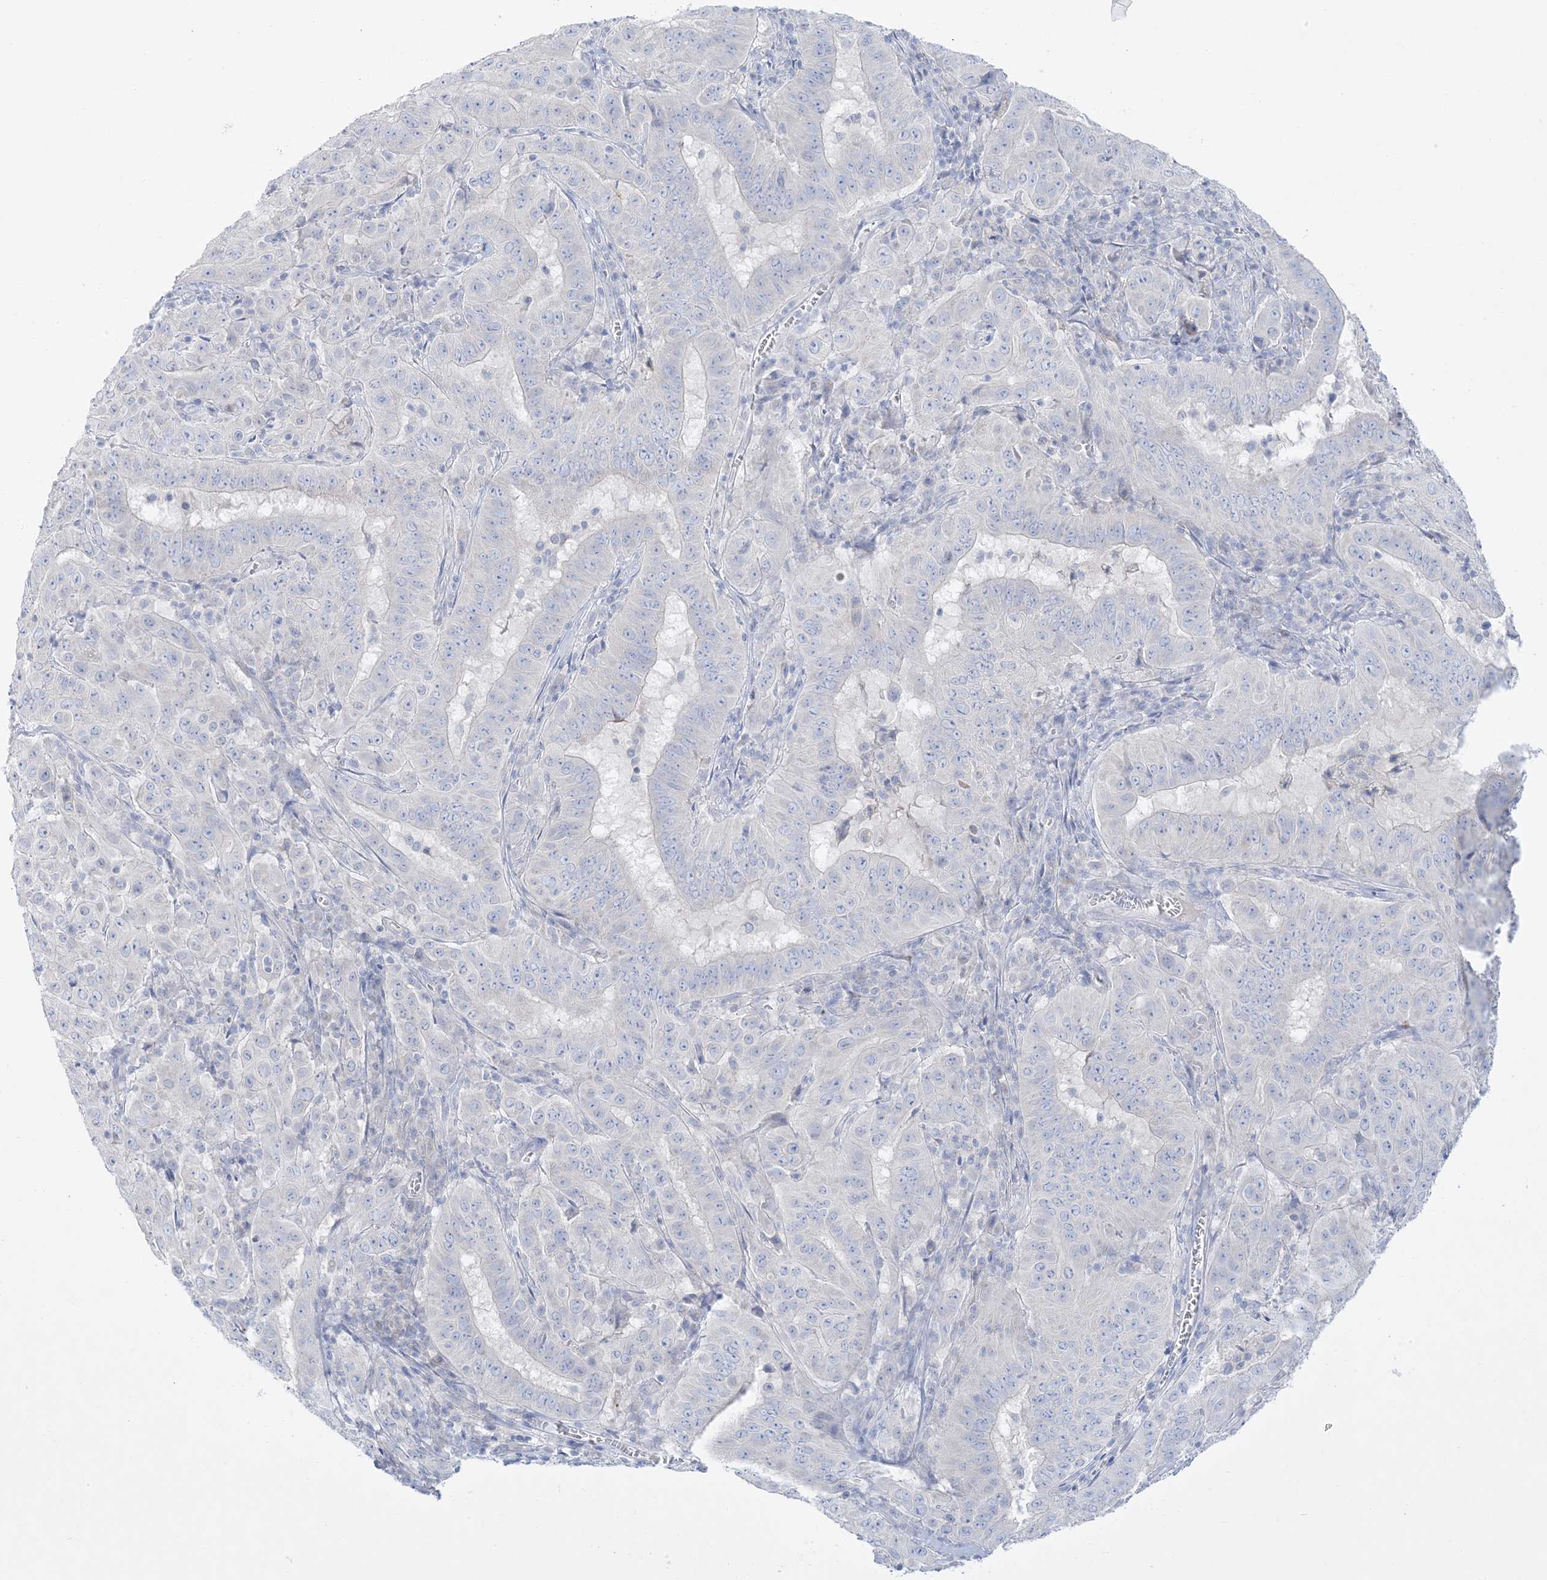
{"staining": {"intensity": "negative", "quantity": "none", "location": "none"}, "tissue": "pancreatic cancer", "cell_type": "Tumor cells", "image_type": "cancer", "snomed": [{"axis": "morphology", "description": "Adenocarcinoma, NOS"}, {"axis": "topography", "description": "Pancreas"}], "caption": "Human pancreatic cancer (adenocarcinoma) stained for a protein using IHC exhibits no expression in tumor cells.", "gene": "FAM184A", "patient": {"sex": "male", "age": 63}}